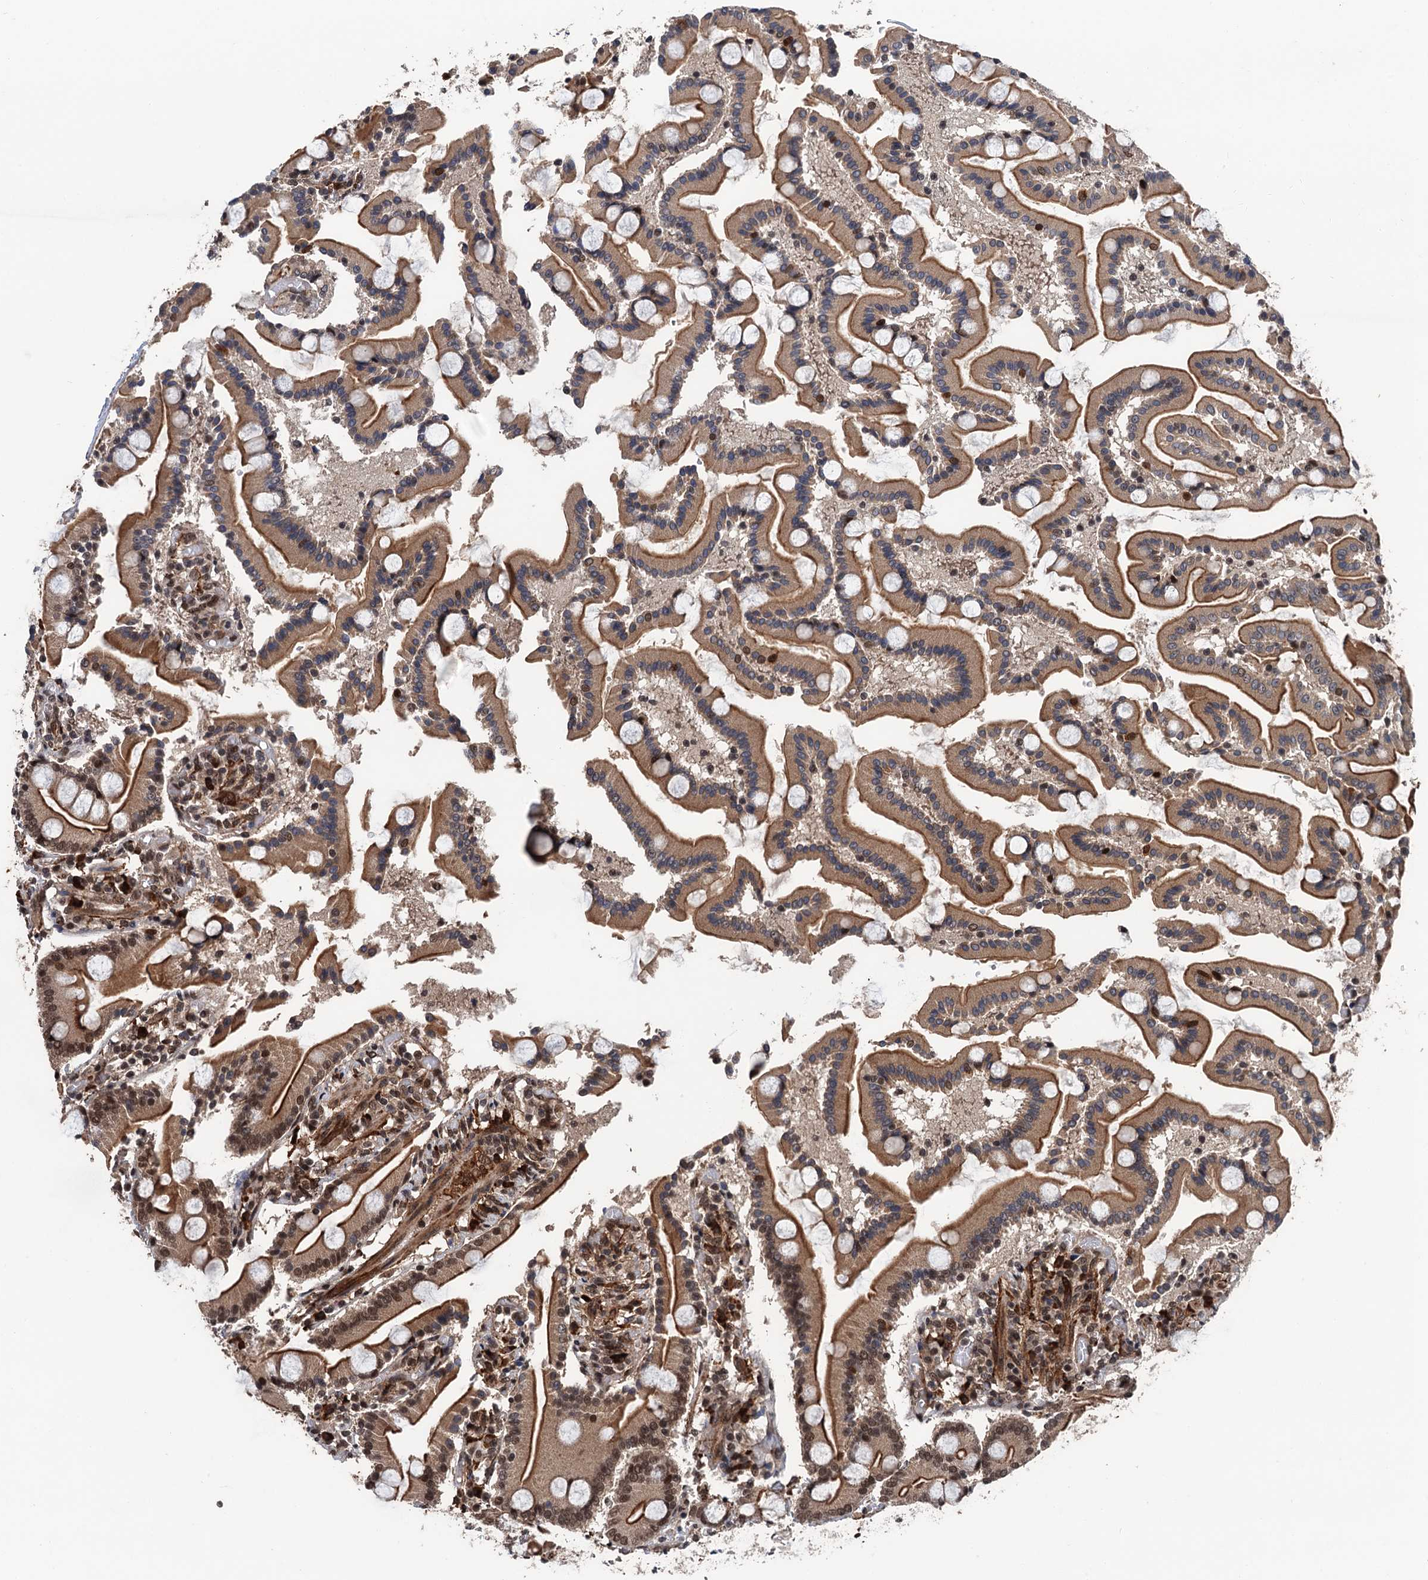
{"staining": {"intensity": "moderate", "quantity": ">75%", "location": "cytoplasmic/membranous,nuclear"}, "tissue": "duodenum", "cell_type": "Glandular cells", "image_type": "normal", "snomed": [{"axis": "morphology", "description": "Normal tissue, NOS"}, {"axis": "topography", "description": "Duodenum"}], "caption": "IHC of normal duodenum reveals medium levels of moderate cytoplasmic/membranous,nuclear staining in about >75% of glandular cells.", "gene": "RASSF4", "patient": {"sex": "male", "age": 55}}